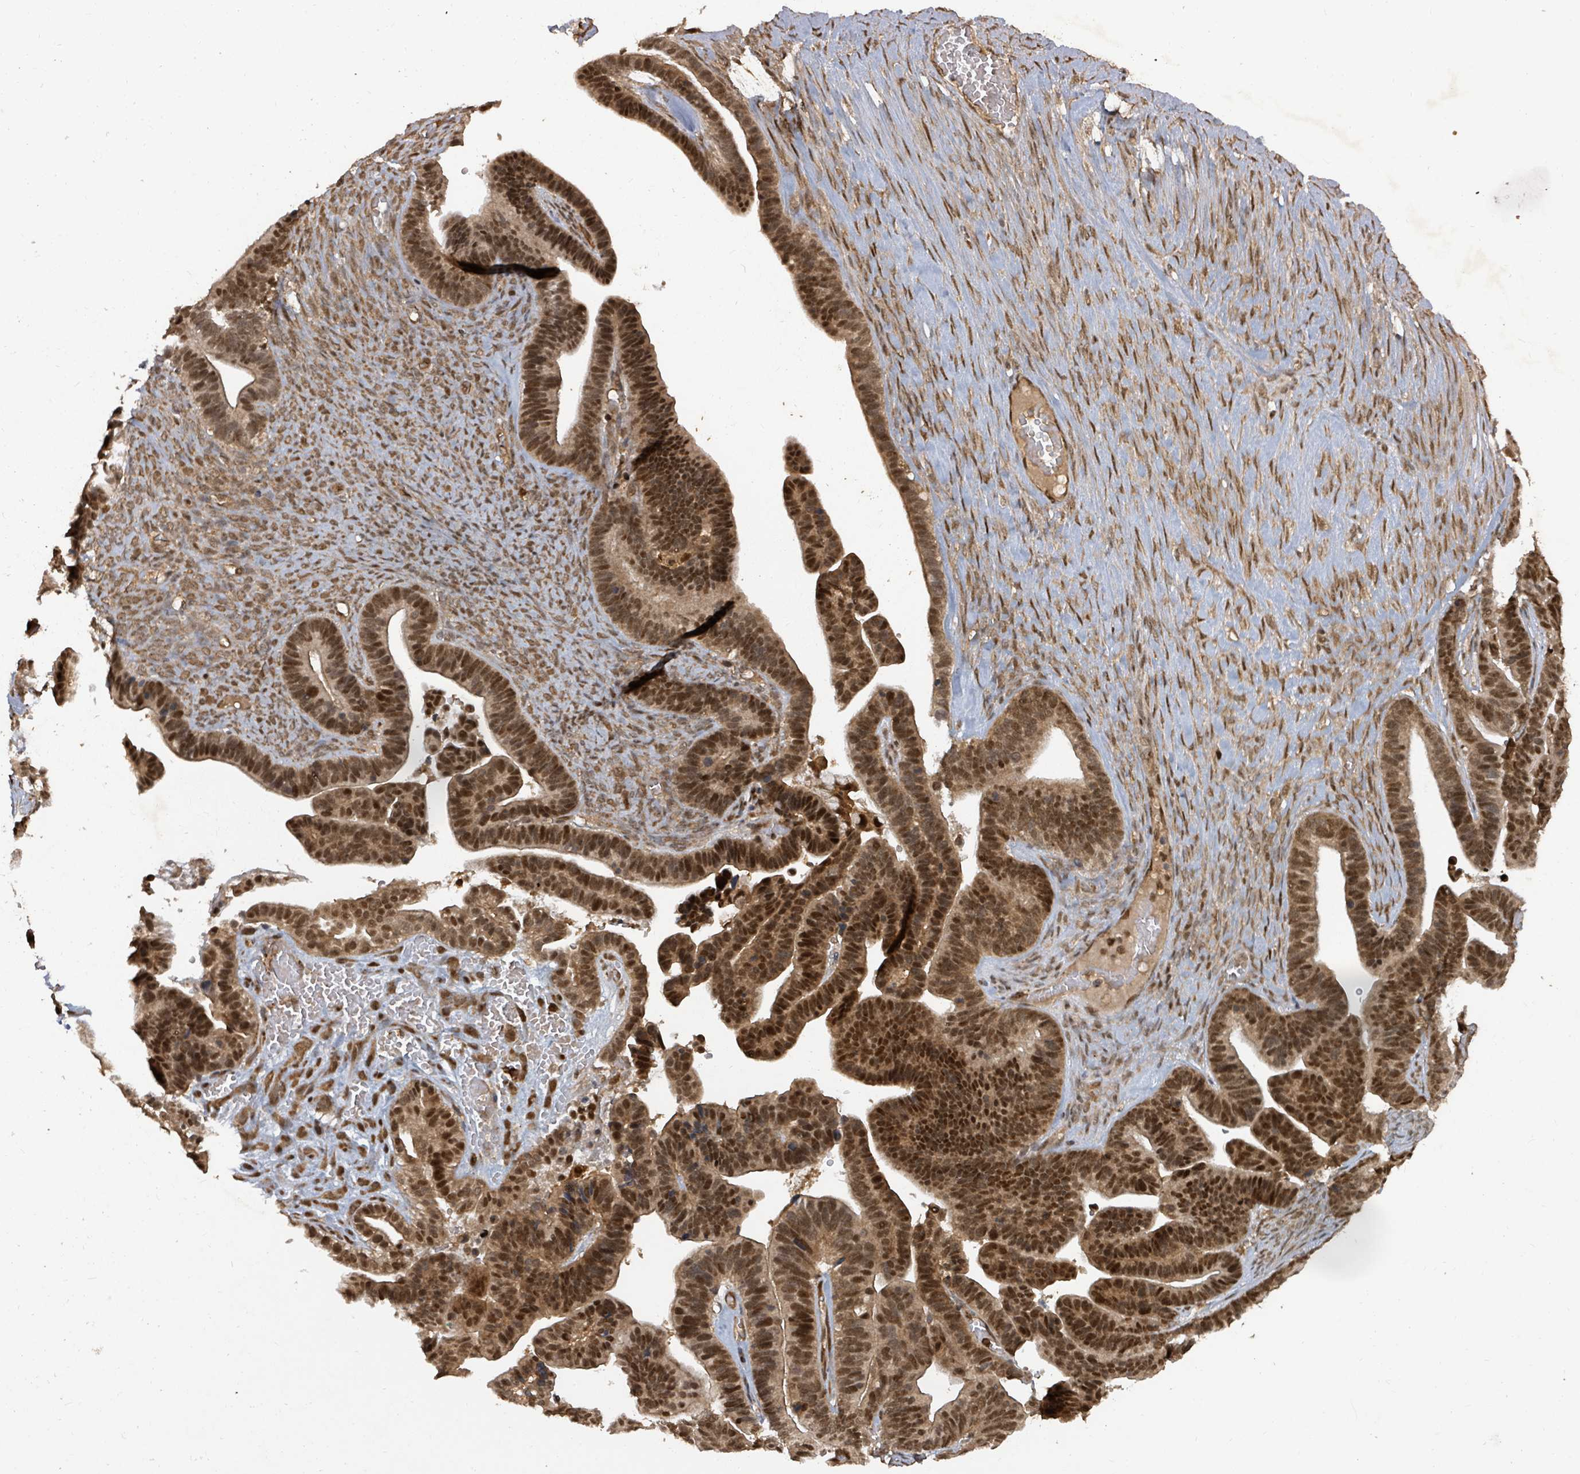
{"staining": {"intensity": "strong", "quantity": ">75%", "location": "nuclear"}, "tissue": "ovarian cancer", "cell_type": "Tumor cells", "image_type": "cancer", "snomed": [{"axis": "morphology", "description": "Cystadenocarcinoma, serous, NOS"}, {"axis": "topography", "description": "Ovary"}], "caption": "This is a micrograph of immunohistochemistry (IHC) staining of serous cystadenocarcinoma (ovarian), which shows strong expression in the nuclear of tumor cells.", "gene": "KDM4E", "patient": {"sex": "female", "age": 56}}